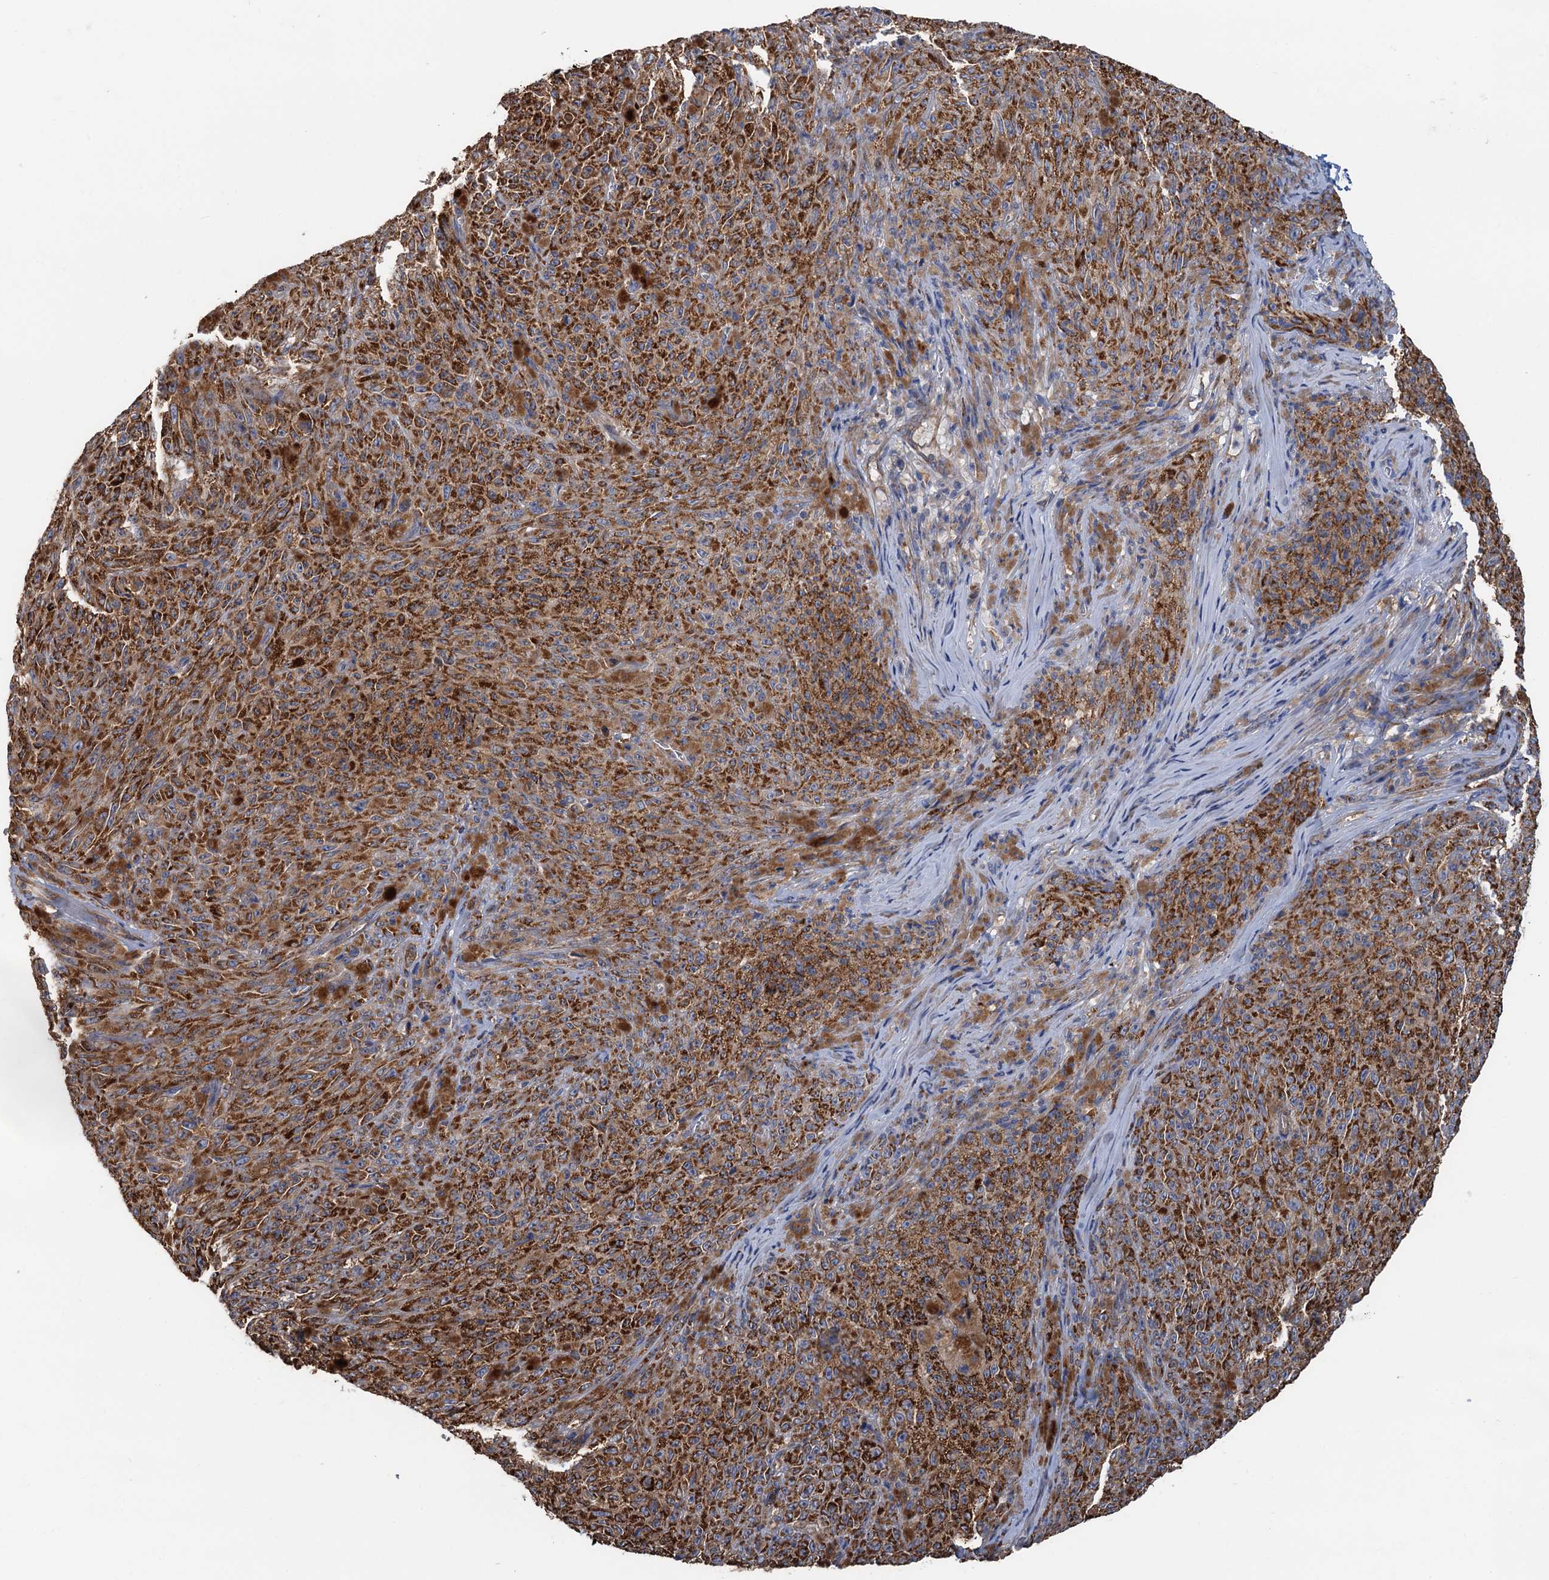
{"staining": {"intensity": "moderate", "quantity": ">75%", "location": "cytoplasmic/membranous"}, "tissue": "melanoma", "cell_type": "Tumor cells", "image_type": "cancer", "snomed": [{"axis": "morphology", "description": "Malignant melanoma, NOS"}, {"axis": "topography", "description": "Skin"}], "caption": "Immunohistochemical staining of human melanoma shows medium levels of moderate cytoplasmic/membranous staining in about >75% of tumor cells.", "gene": "GCSH", "patient": {"sex": "female", "age": 82}}